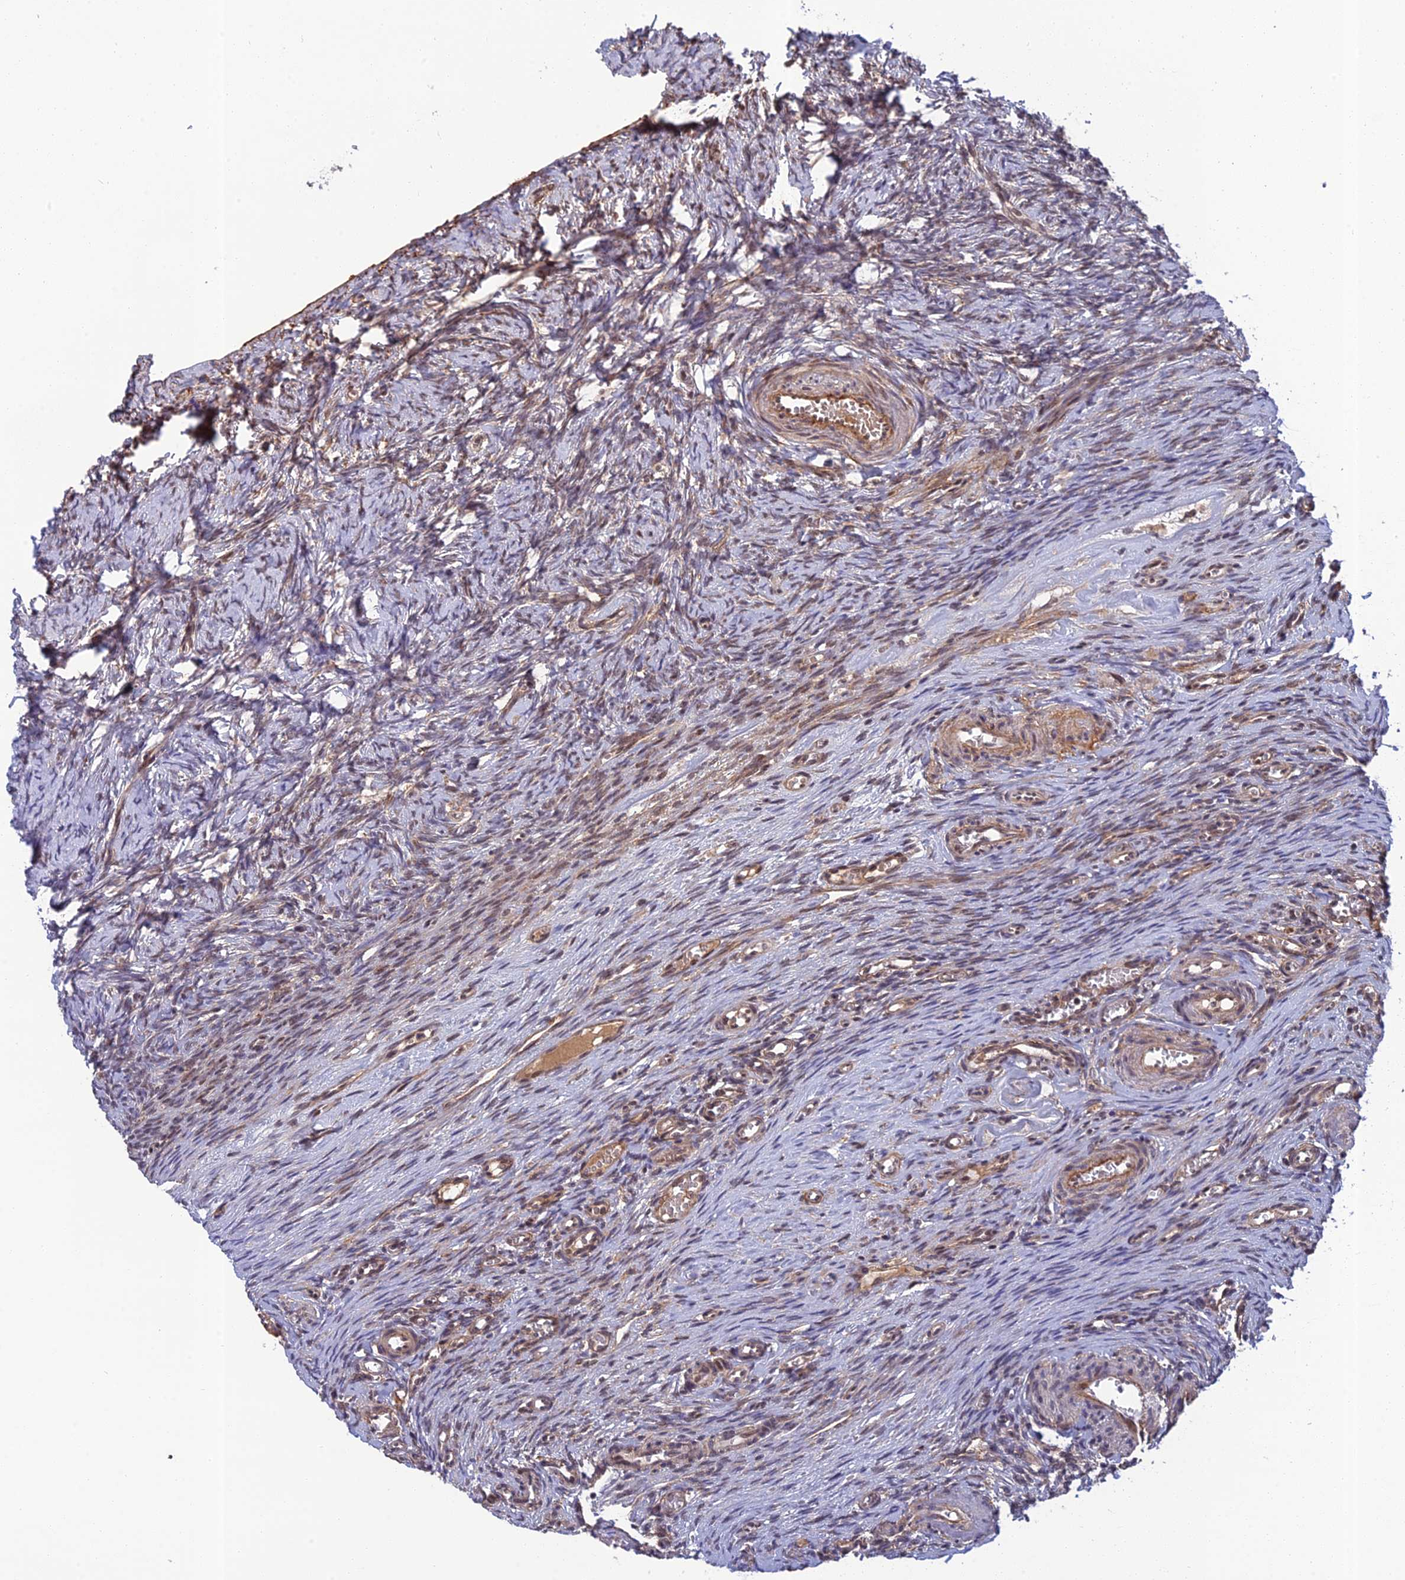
{"staining": {"intensity": "weak", "quantity": "25%-75%", "location": "cytoplasmic/membranous"}, "tissue": "ovary", "cell_type": "Ovarian stroma cells", "image_type": "normal", "snomed": [{"axis": "morphology", "description": "Adenocarcinoma, NOS"}, {"axis": "topography", "description": "Endometrium"}], "caption": "A micrograph showing weak cytoplasmic/membranous expression in about 25%-75% of ovarian stroma cells in unremarkable ovary, as visualized by brown immunohistochemical staining.", "gene": "REXO1", "patient": {"sex": "female", "age": 32}}